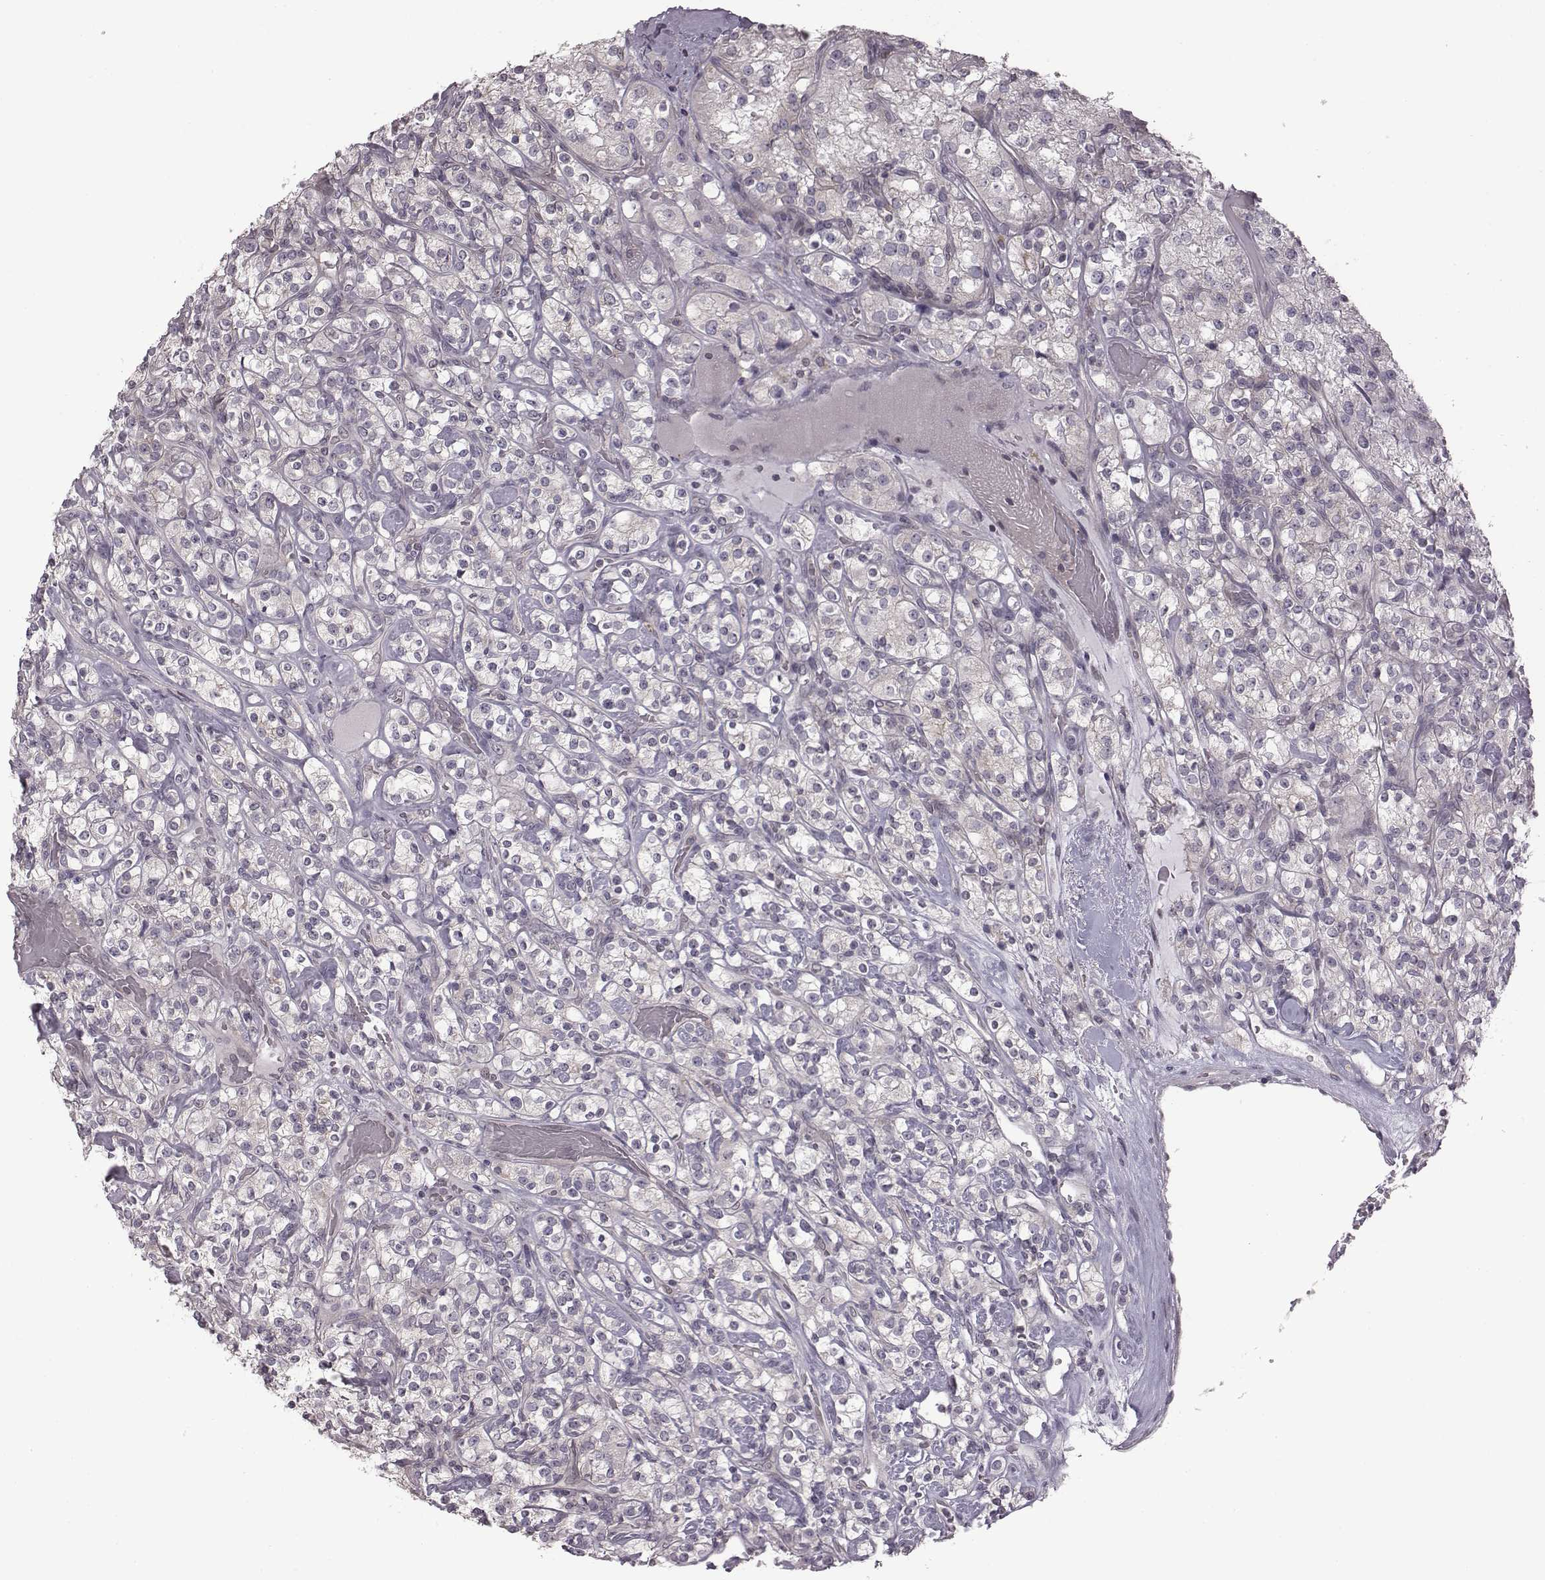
{"staining": {"intensity": "negative", "quantity": "none", "location": "none"}, "tissue": "renal cancer", "cell_type": "Tumor cells", "image_type": "cancer", "snomed": [{"axis": "morphology", "description": "Adenocarcinoma, NOS"}, {"axis": "topography", "description": "Kidney"}], "caption": "Tumor cells show no significant protein expression in renal cancer.", "gene": "BICDL1", "patient": {"sex": "male", "age": 77}}